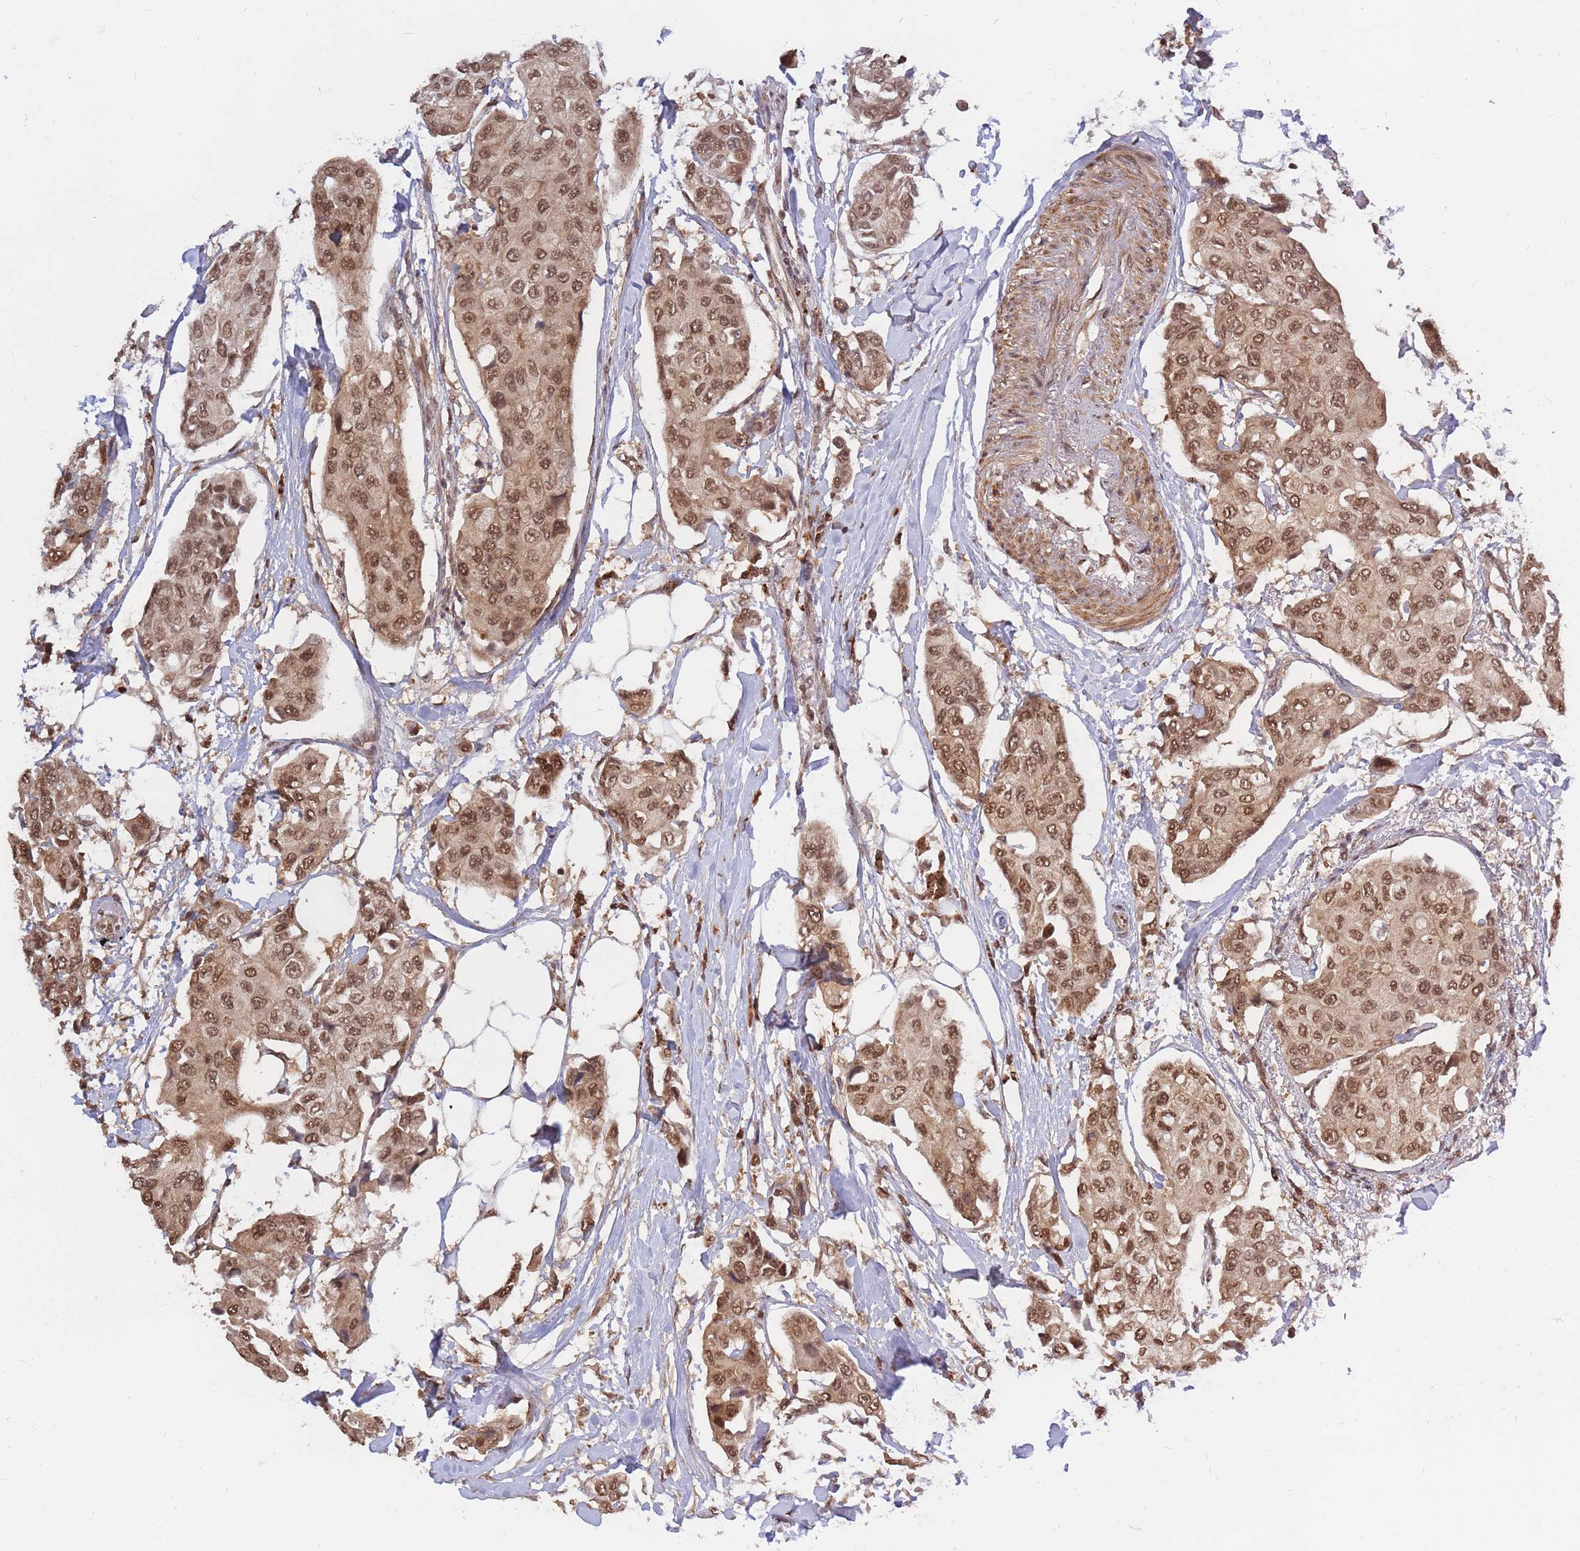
{"staining": {"intensity": "moderate", "quantity": ">75%", "location": "cytoplasmic/membranous,nuclear"}, "tissue": "breast cancer", "cell_type": "Tumor cells", "image_type": "cancer", "snomed": [{"axis": "morphology", "description": "Duct carcinoma"}, {"axis": "topography", "description": "Breast"}], "caption": "Approximately >75% of tumor cells in breast infiltrating ductal carcinoma show moderate cytoplasmic/membranous and nuclear protein expression as visualized by brown immunohistochemical staining.", "gene": "SRA1", "patient": {"sex": "female", "age": 80}}